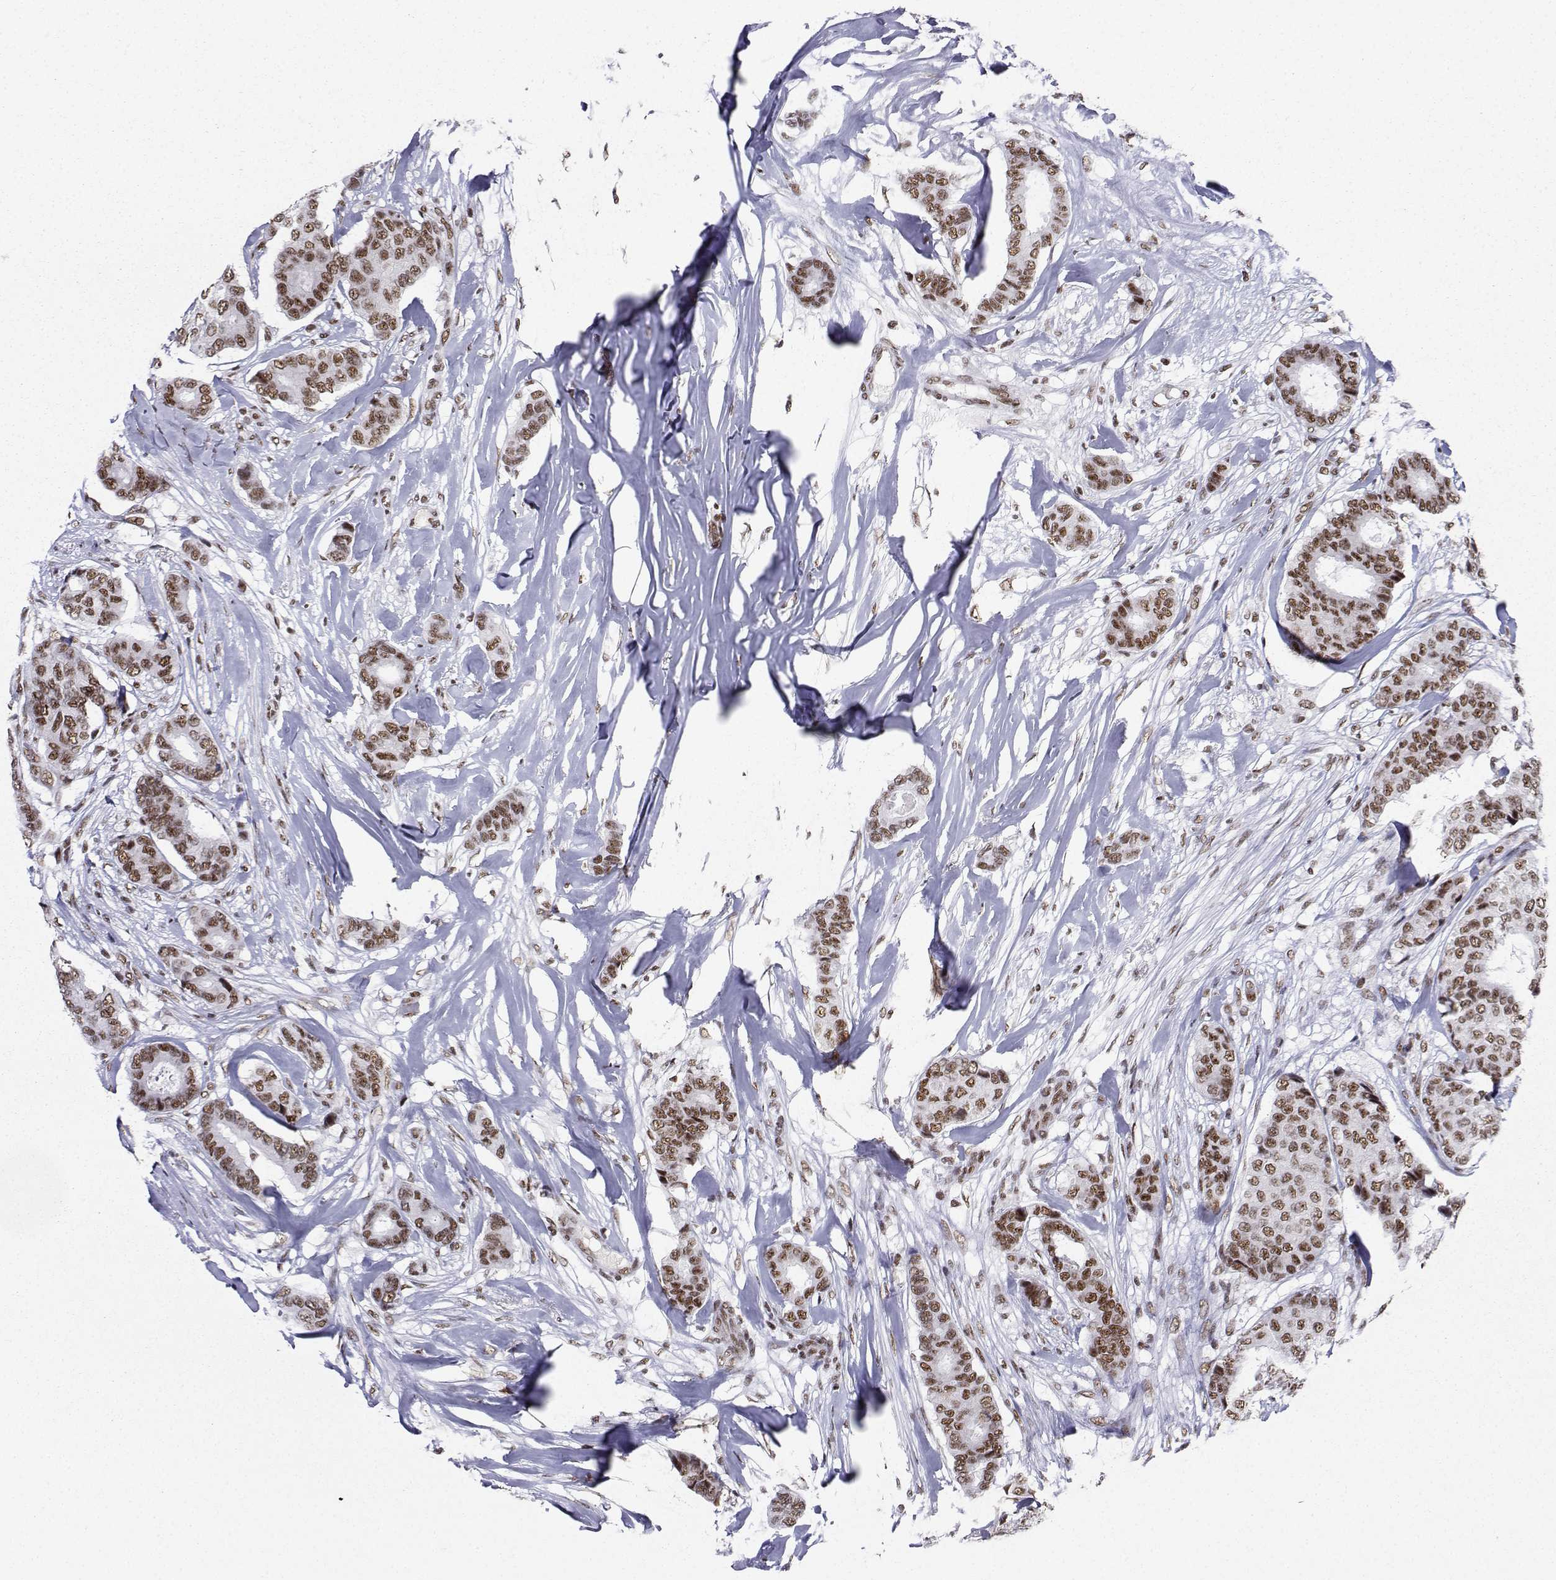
{"staining": {"intensity": "moderate", "quantity": ">75%", "location": "nuclear"}, "tissue": "breast cancer", "cell_type": "Tumor cells", "image_type": "cancer", "snomed": [{"axis": "morphology", "description": "Duct carcinoma"}, {"axis": "topography", "description": "Breast"}], "caption": "Breast cancer (invasive ductal carcinoma) stained for a protein shows moderate nuclear positivity in tumor cells.", "gene": "SNRPB2", "patient": {"sex": "female", "age": 75}}